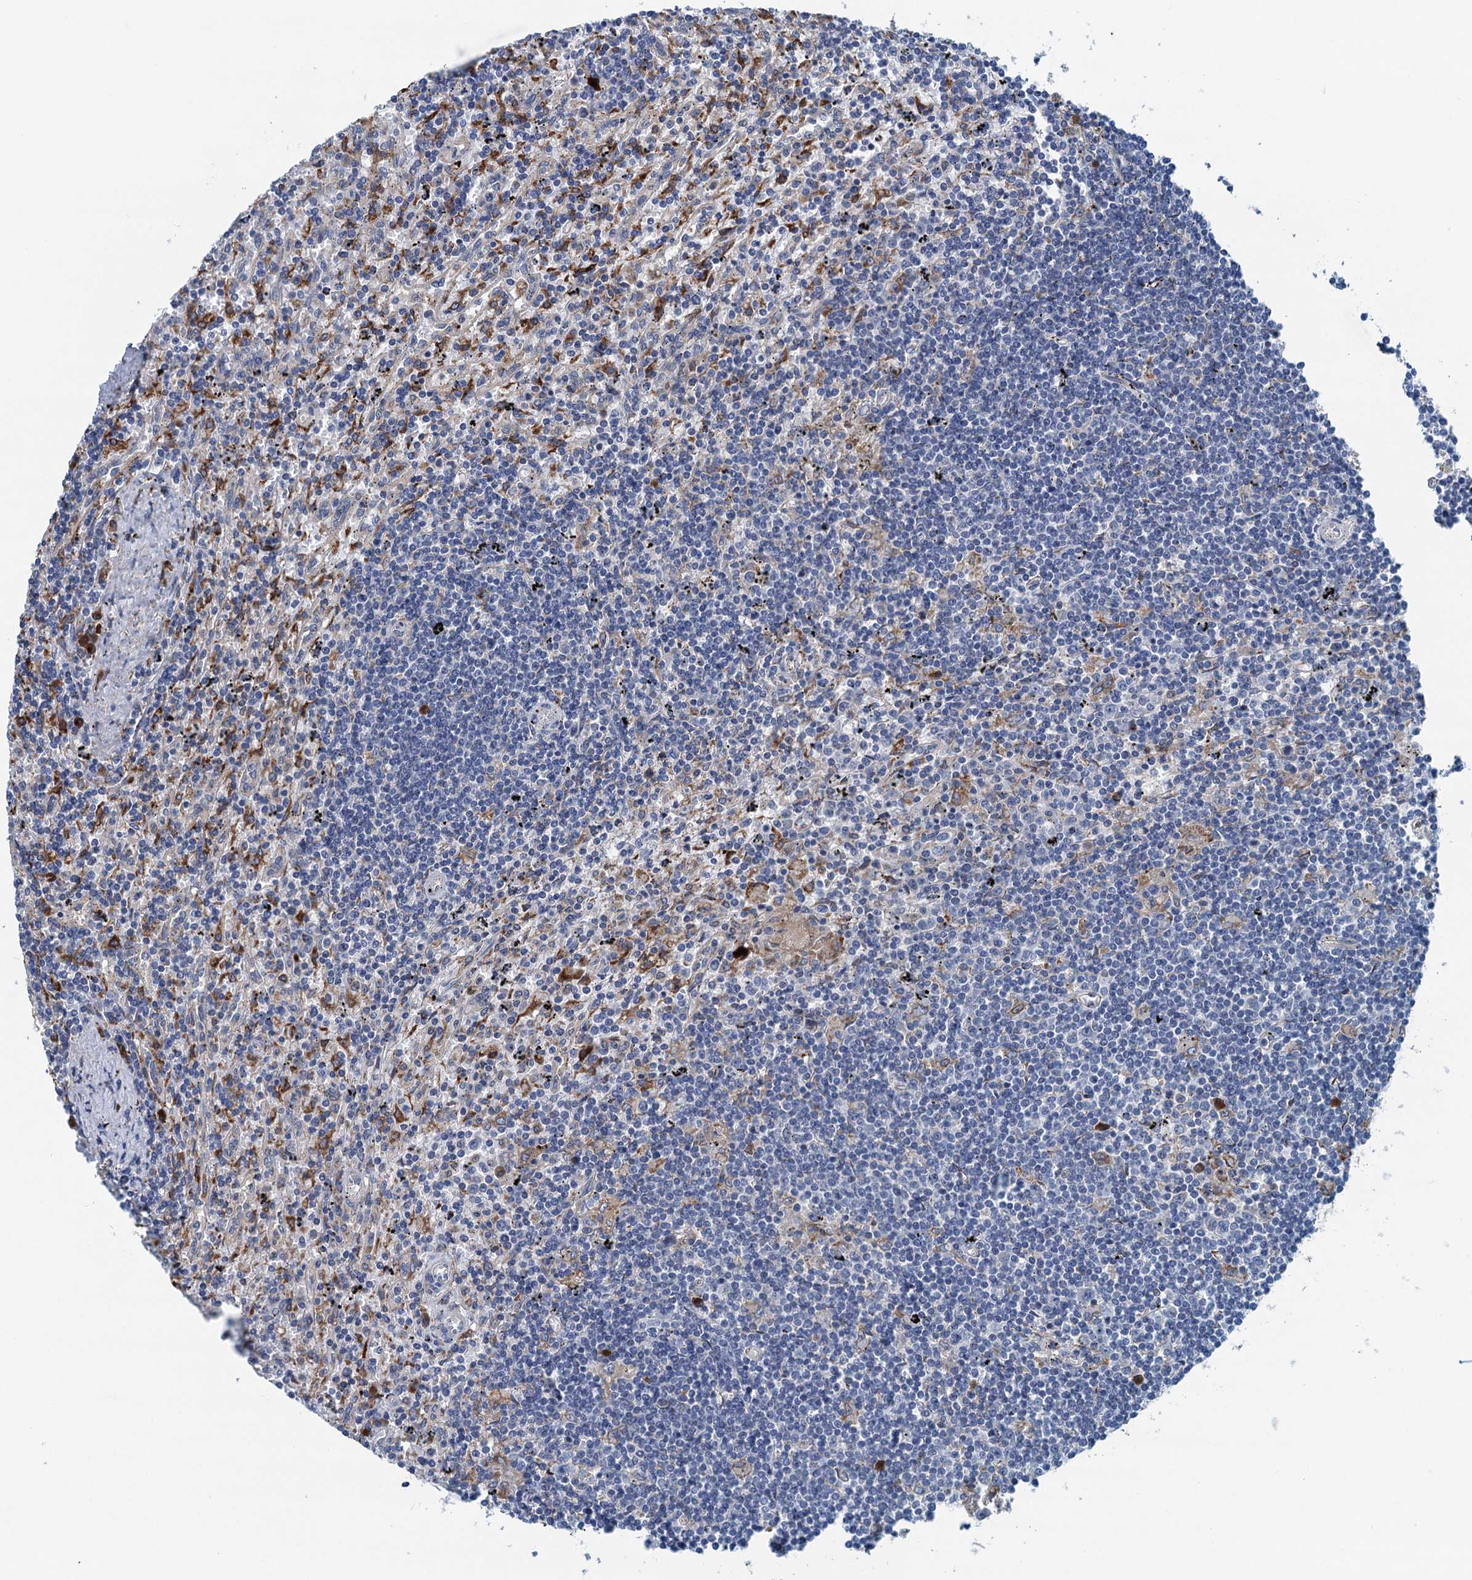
{"staining": {"intensity": "negative", "quantity": "none", "location": "none"}, "tissue": "lymphoma", "cell_type": "Tumor cells", "image_type": "cancer", "snomed": [{"axis": "morphology", "description": "Malignant lymphoma, non-Hodgkin's type, Low grade"}, {"axis": "topography", "description": "Spleen"}], "caption": "This is an immunohistochemistry (IHC) micrograph of human malignant lymphoma, non-Hodgkin's type (low-grade). There is no positivity in tumor cells.", "gene": "MYDGF", "patient": {"sex": "male", "age": 76}}